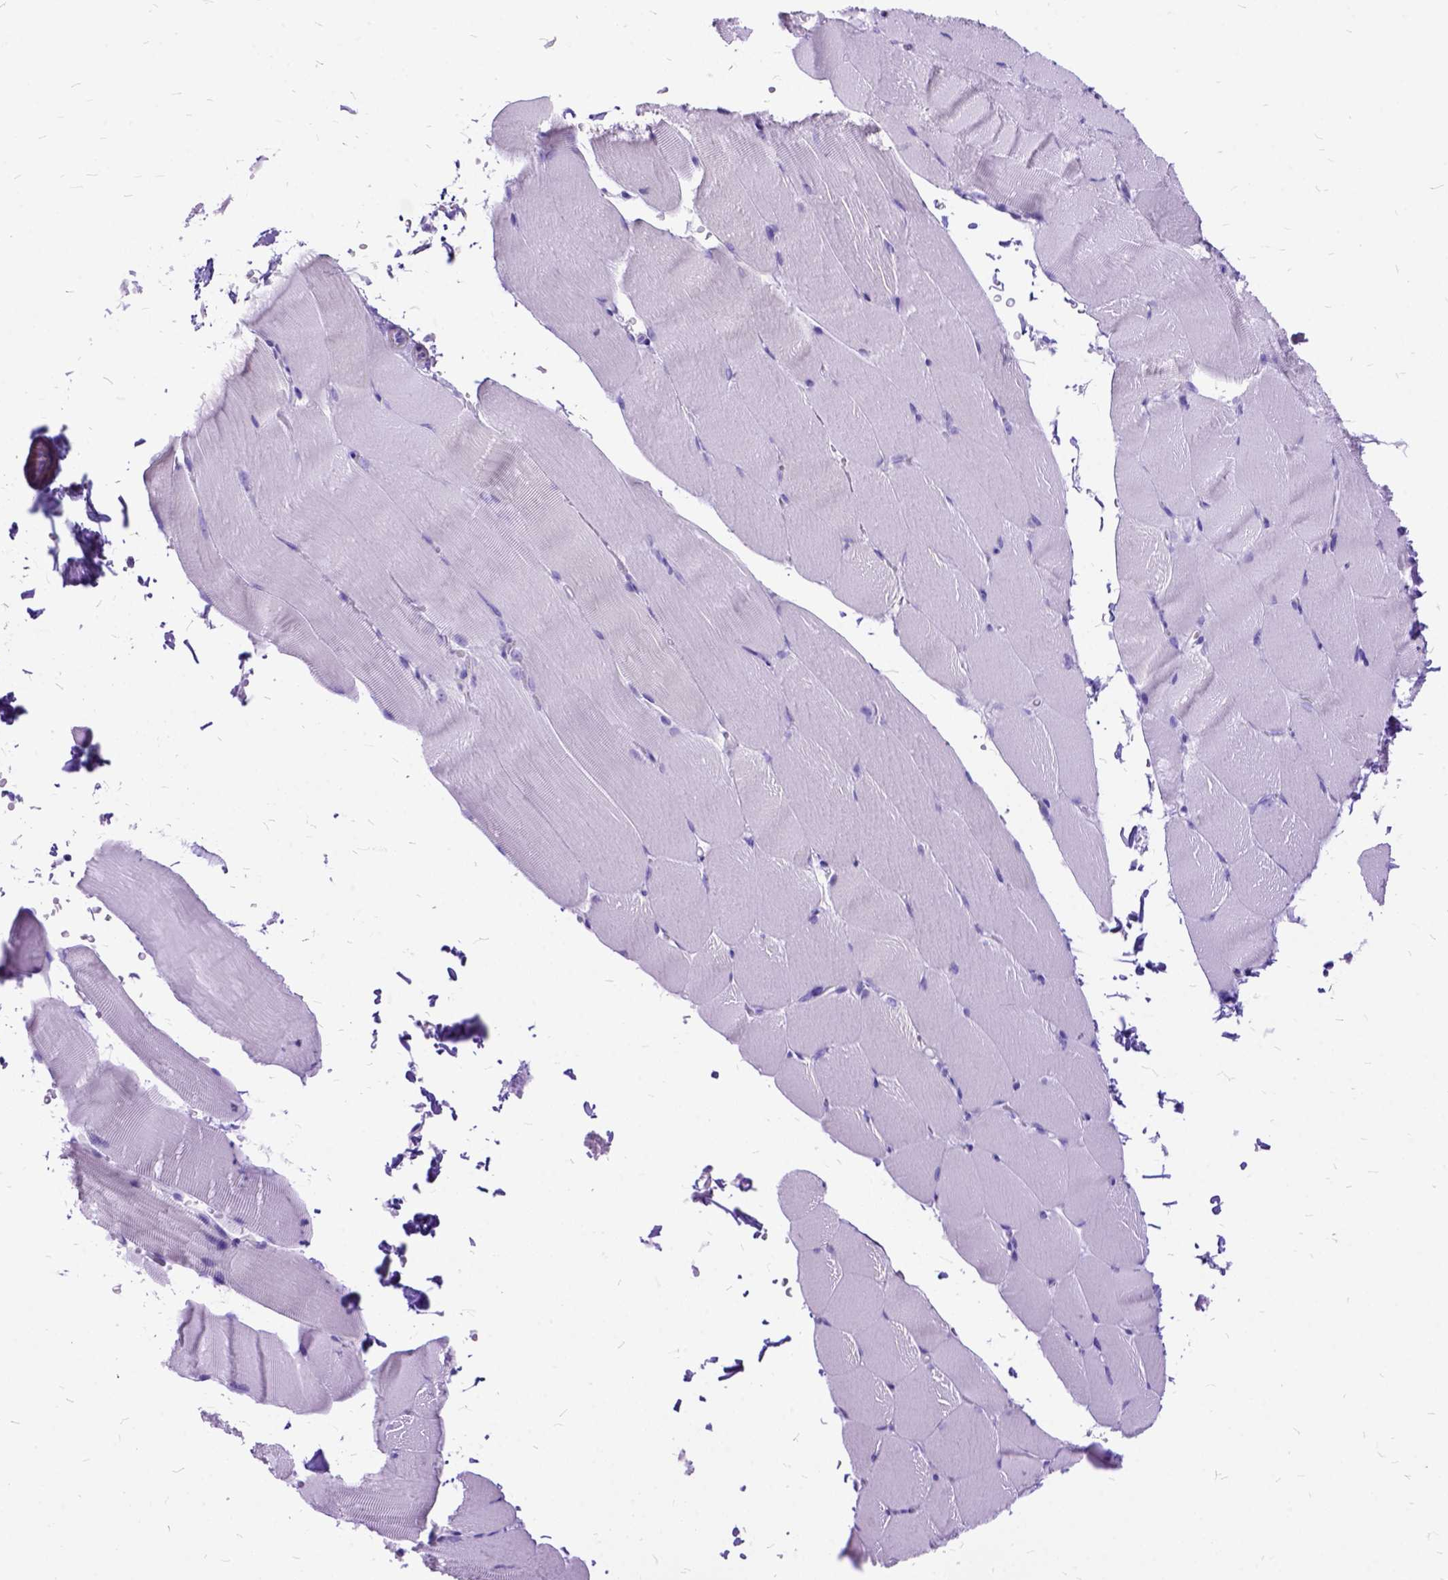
{"staining": {"intensity": "negative", "quantity": "none", "location": "none"}, "tissue": "skeletal muscle", "cell_type": "Myocytes", "image_type": "normal", "snomed": [{"axis": "morphology", "description": "Normal tissue, NOS"}, {"axis": "topography", "description": "Skeletal muscle"}], "caption": "A histopathology image of human skeletal muscle is negative for staining in myocytes. The staining is performed using DAB brown chromogen with nuclei counter-stained in using hematoxylin.", "gene": "ARL9", "patient": {"sex": "female", "age": 37}}